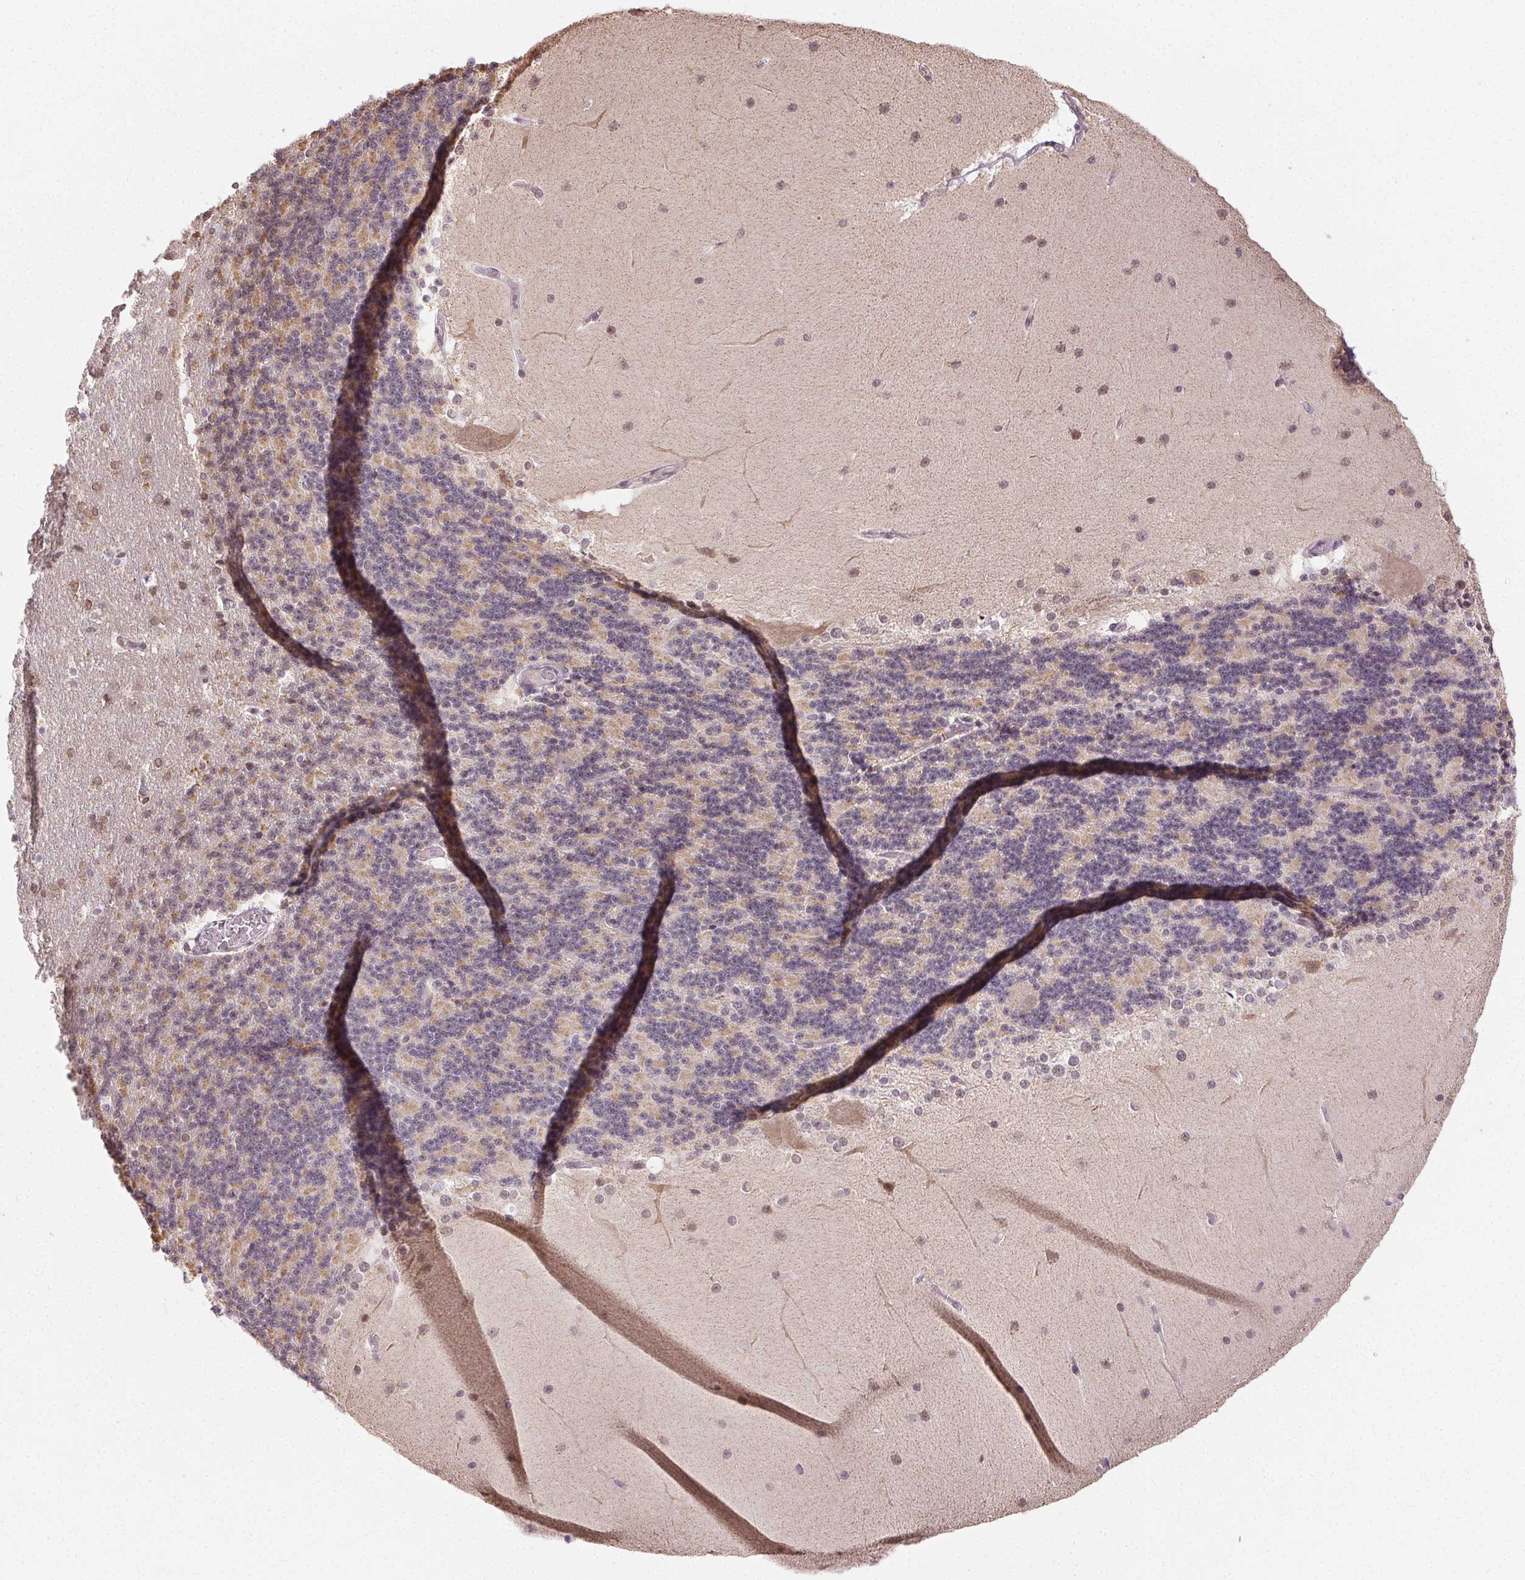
{"staining": {"intensity": "weak", "quantity": "25%-75%", "location": "cytoplasmic/membranous"}, "tissue": "cerebellum", "cell_type": "Cells in granular layer", "image_type": "normal", "snomed": [{"axis": "morphology", "description": "Normal tissue, NOS"}, {"axis": "topography", "description": "Cerebellum"}], "caption": "Protein staining of unremarkable cerebellum demonstrates weak cytoplasmic/membranous expression in about 25%-75% of cells in granular layer.", "gene": "PIWIL4", "patient": {"sex": "female", "age": 19}}